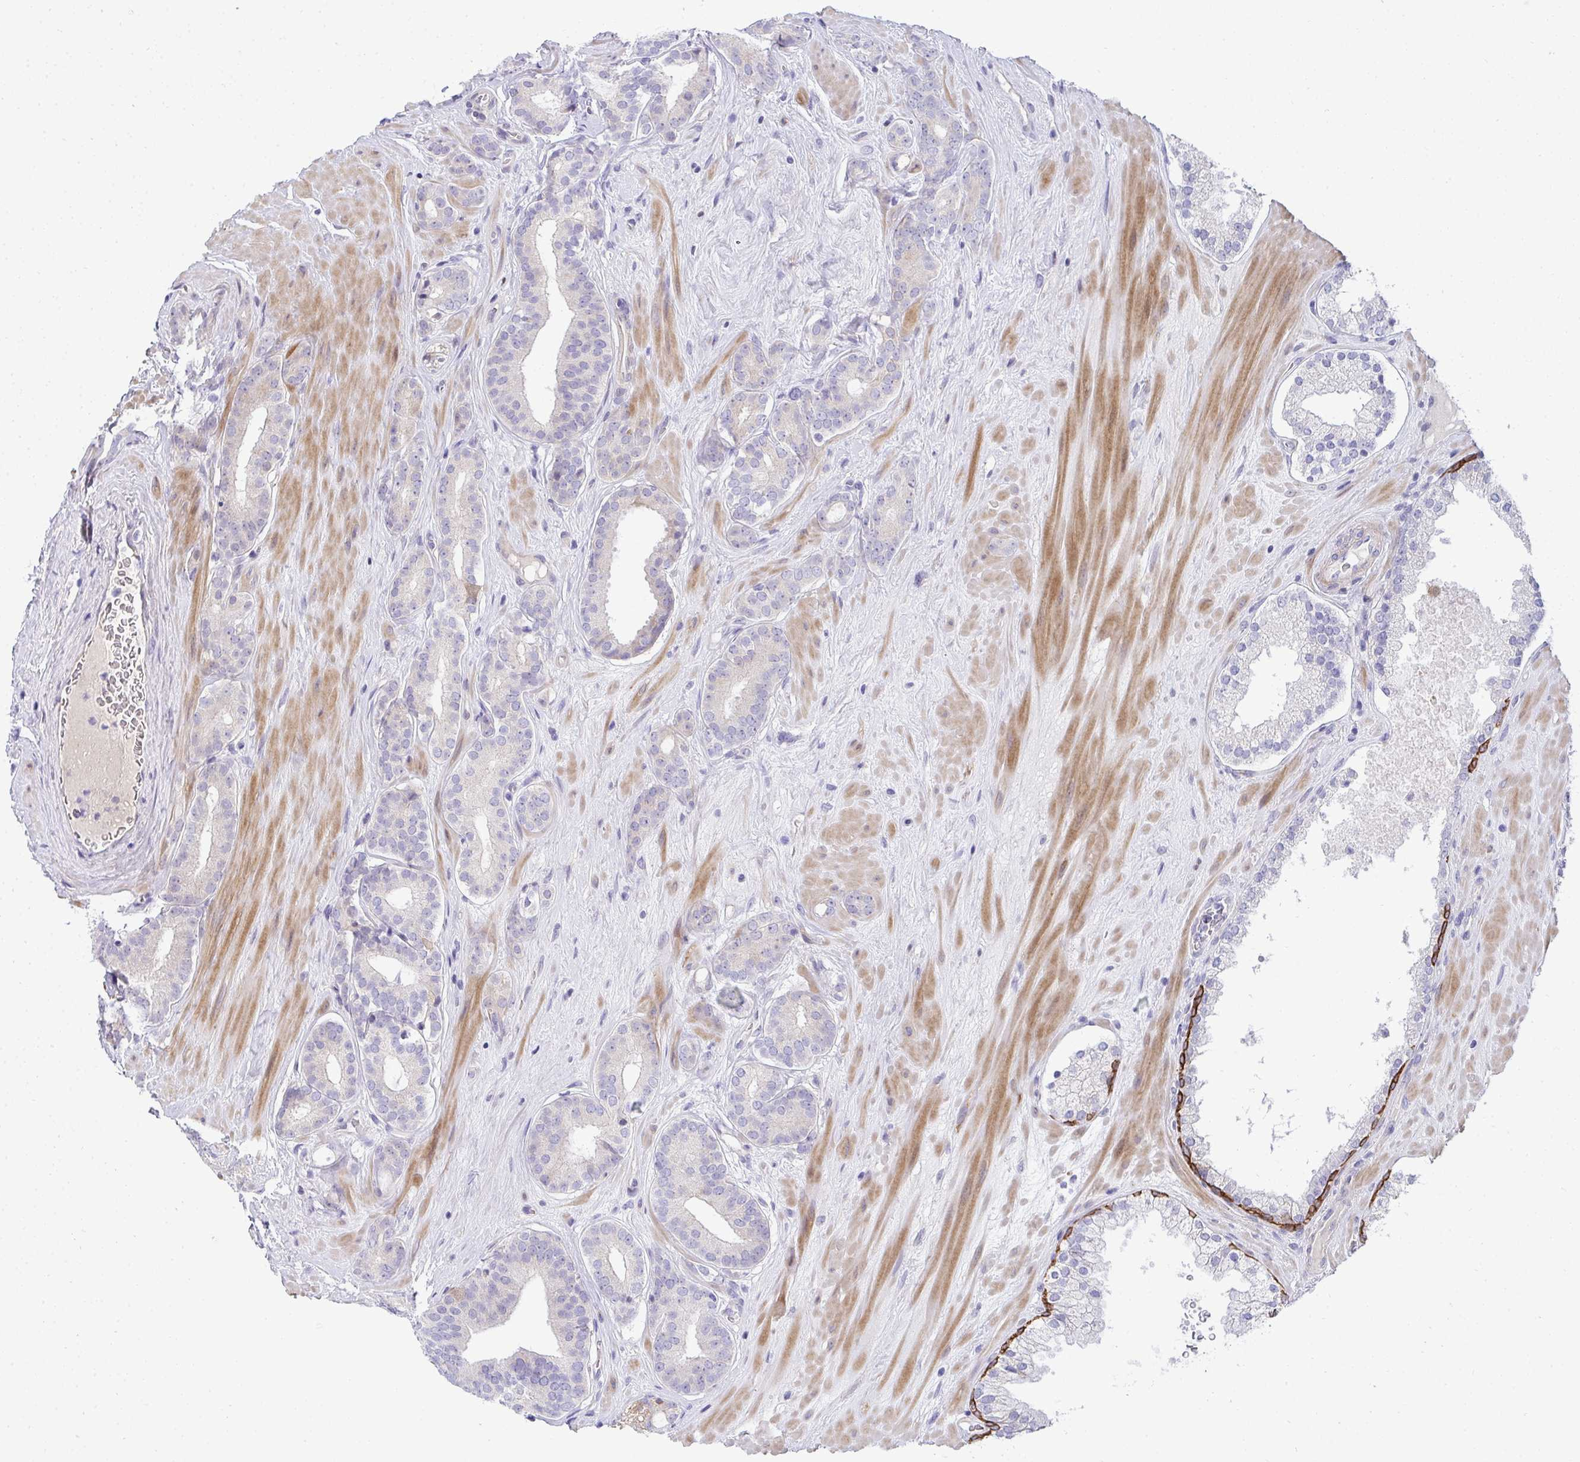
{"staining": {"intensity": "negative", "quantity": "none", "location": "none"}, "tissue": "prostate cancer", "cell_type": "Tumor cells", "image_type": "cancer", "snomed": [{"axis": "morphology", "description": "Adenocarcinoma, High grade"}, {"axis": "topography", "description": "Prostate"}], "caption": "Human prostate cancer stained for a protein using IHC reveals no staining in tumor cells.", "gene": "AK5", "patient": {"sex": "male", "age": 66}}